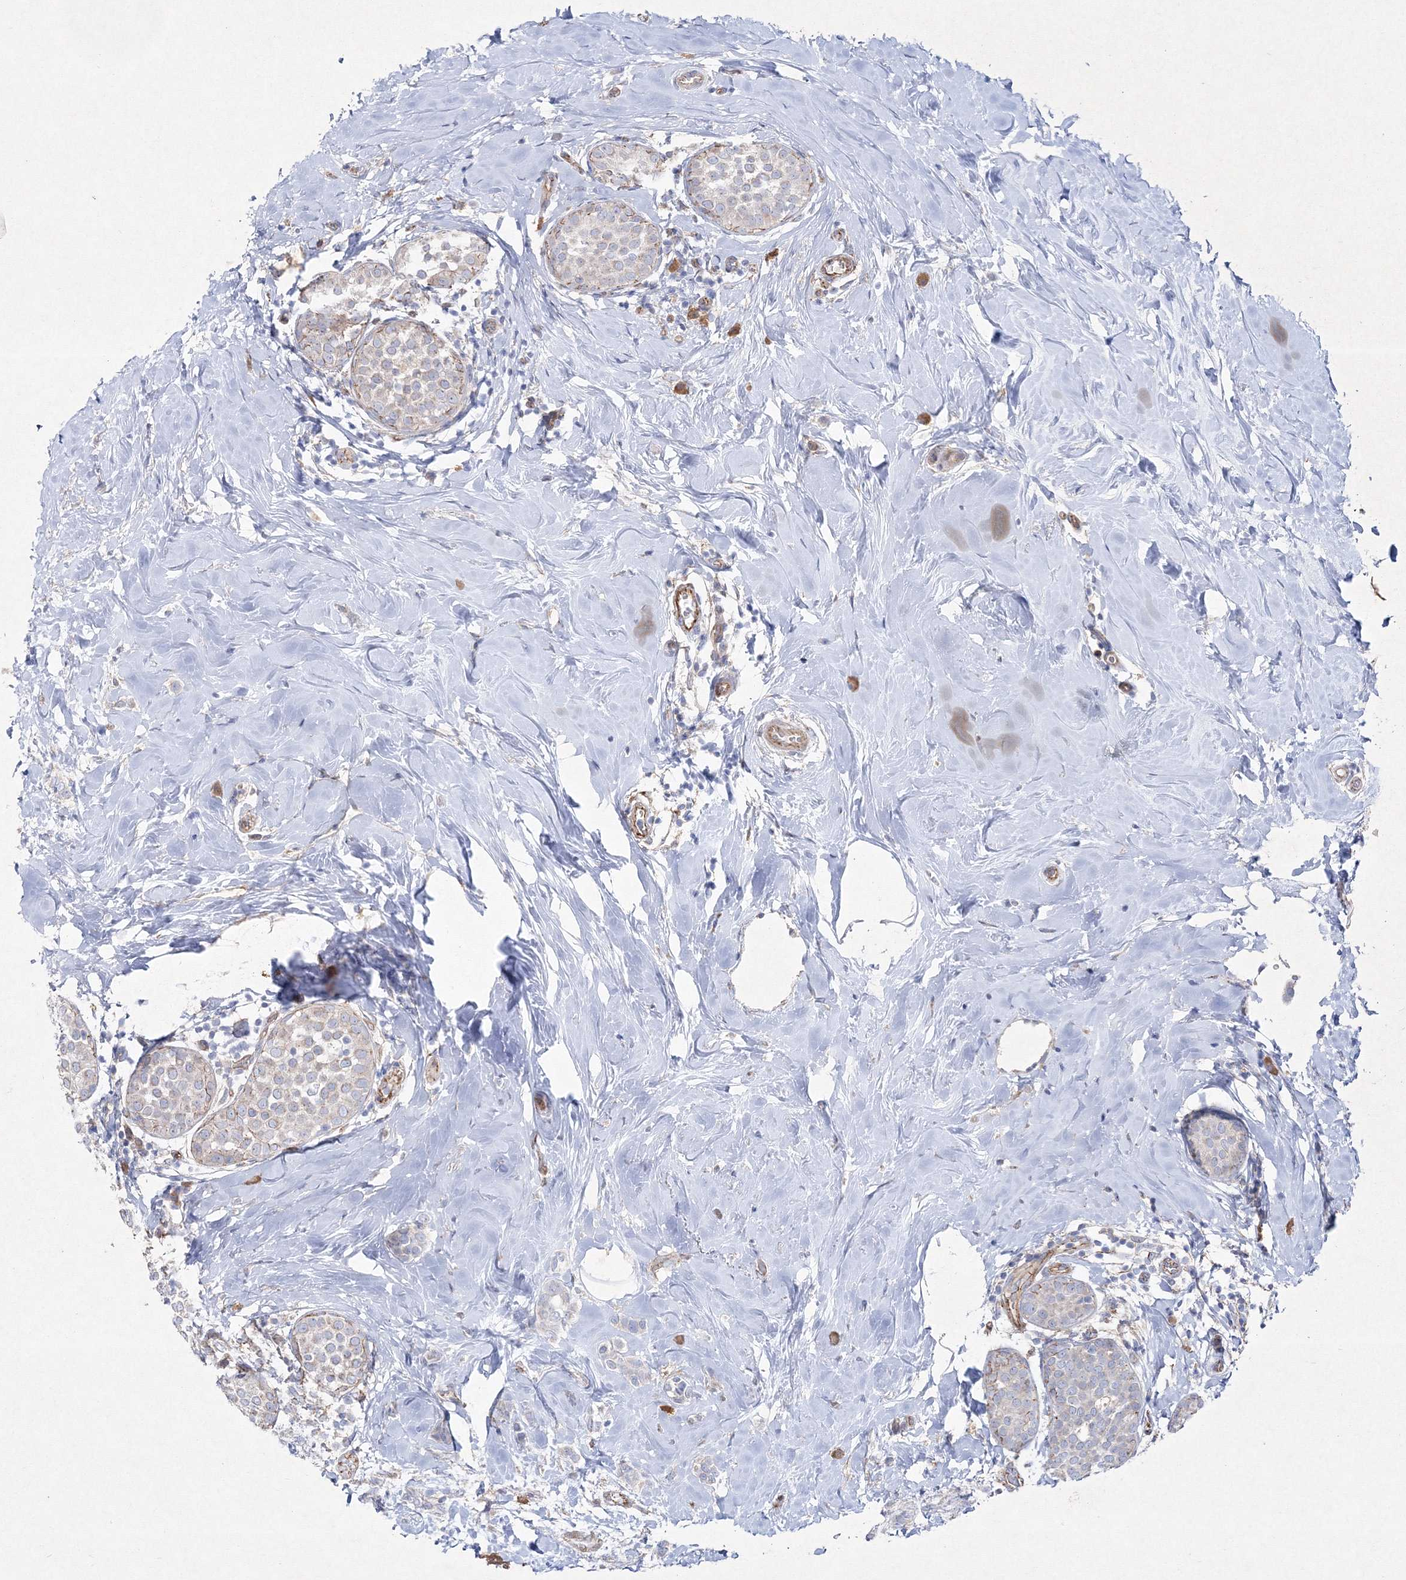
{"staining": {"intensity": "negative", "quantity": "none", "location": "none"}, "tissue": "breast cancer", "cell_type": "Tumor cells", "image_type": "cancer", "snomed": [{"axis": "morphology", "description": "Lobular carcinoma, in situ"}, {"axis": "morphology", "description": "Lobular carcinoma"}, {"axis": "topography", "description": "Breast"}], "caption": "Immunohistochemistry histopathology image of human lobular carcinoma (breast) stained for a protein (brown), which exhibits no expression in tumor cells.", "gene": "NAA40", "patient": {"sex": "female", "age": 41}}